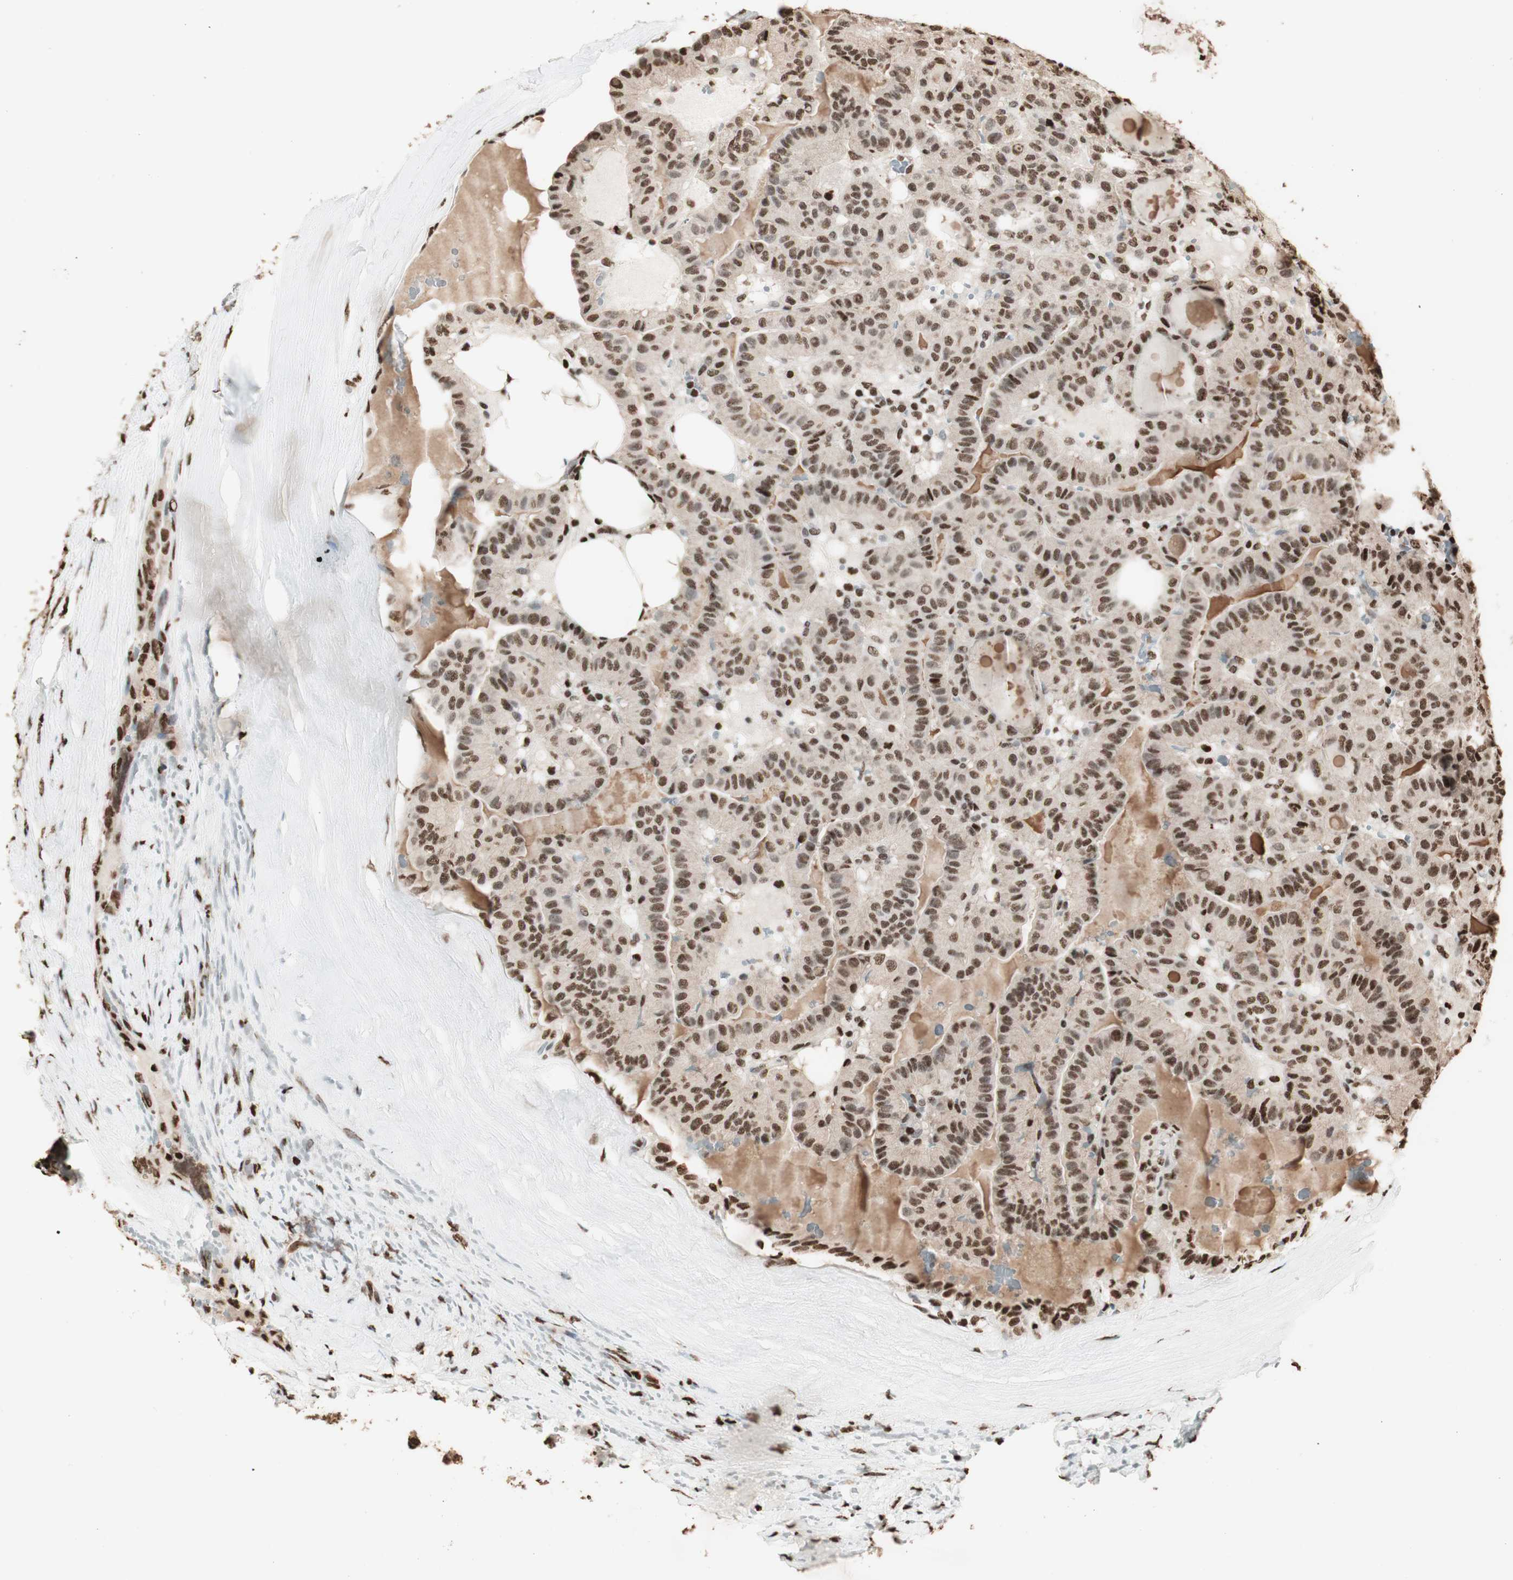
{"staining": {"intensity": "moderate", "quantity": ">75%", "location": "nuclear"}, "tissue": "thyroid cancer", "cell_type": "Tumor cells", "image_type": "cancer", "snomed": [{"axis": "morphology", "description": "Papillary adenocarcinoma, NOS"}, {"axis": "topography", "description": "Thyroid gland"}], "caption": "An image of thyroid papillary adenocarcinoma stained for a protein demonstrates moderate nuclear brown staining in tumor cells.", "gene": "HNRNPA2B1", "patient": {"sex": "male", "age": 77}}